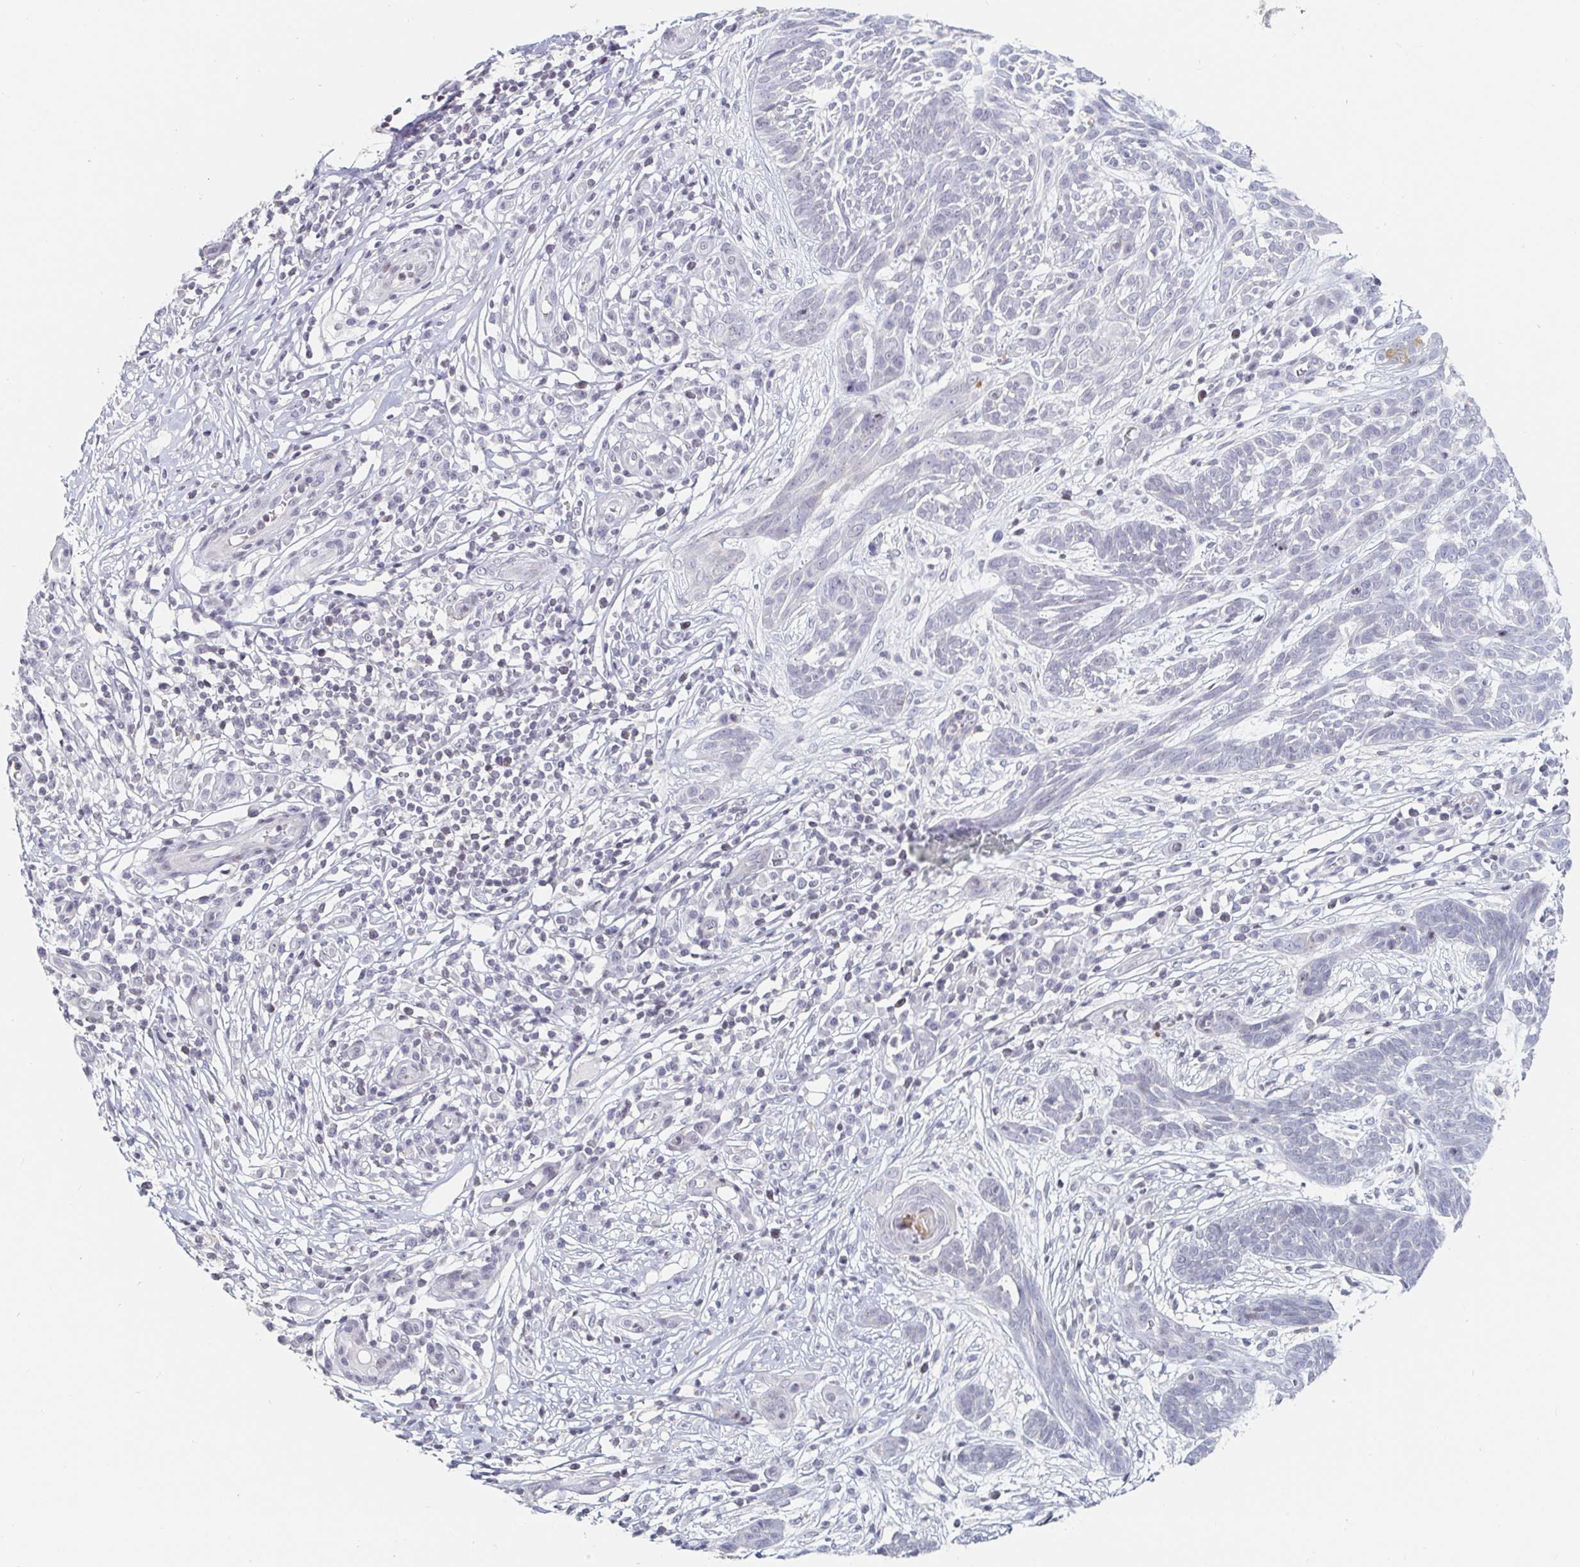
{"staining": {"intensity": "negative", "quantity": "none", "location": "none"}, "tissue": "skin cancer", "cell_type": "Tumor cells", "image_type": "cancer", "snomed": [{"axis": "morphology", "description": "Basal cell carcinoma"}, {"axis": "topography", "description": "Skin"}, {"axis": "topography", "description": "Skin, foot"}], "caption": "An IHC photomicrograph of skin cancer (basal cell carcinoma) is shown. There is no staining in tumor cells of skin cancer (basal cell carcinoma).", "gene": "NME9", "patient": {"sex": "female", "age": 86}}